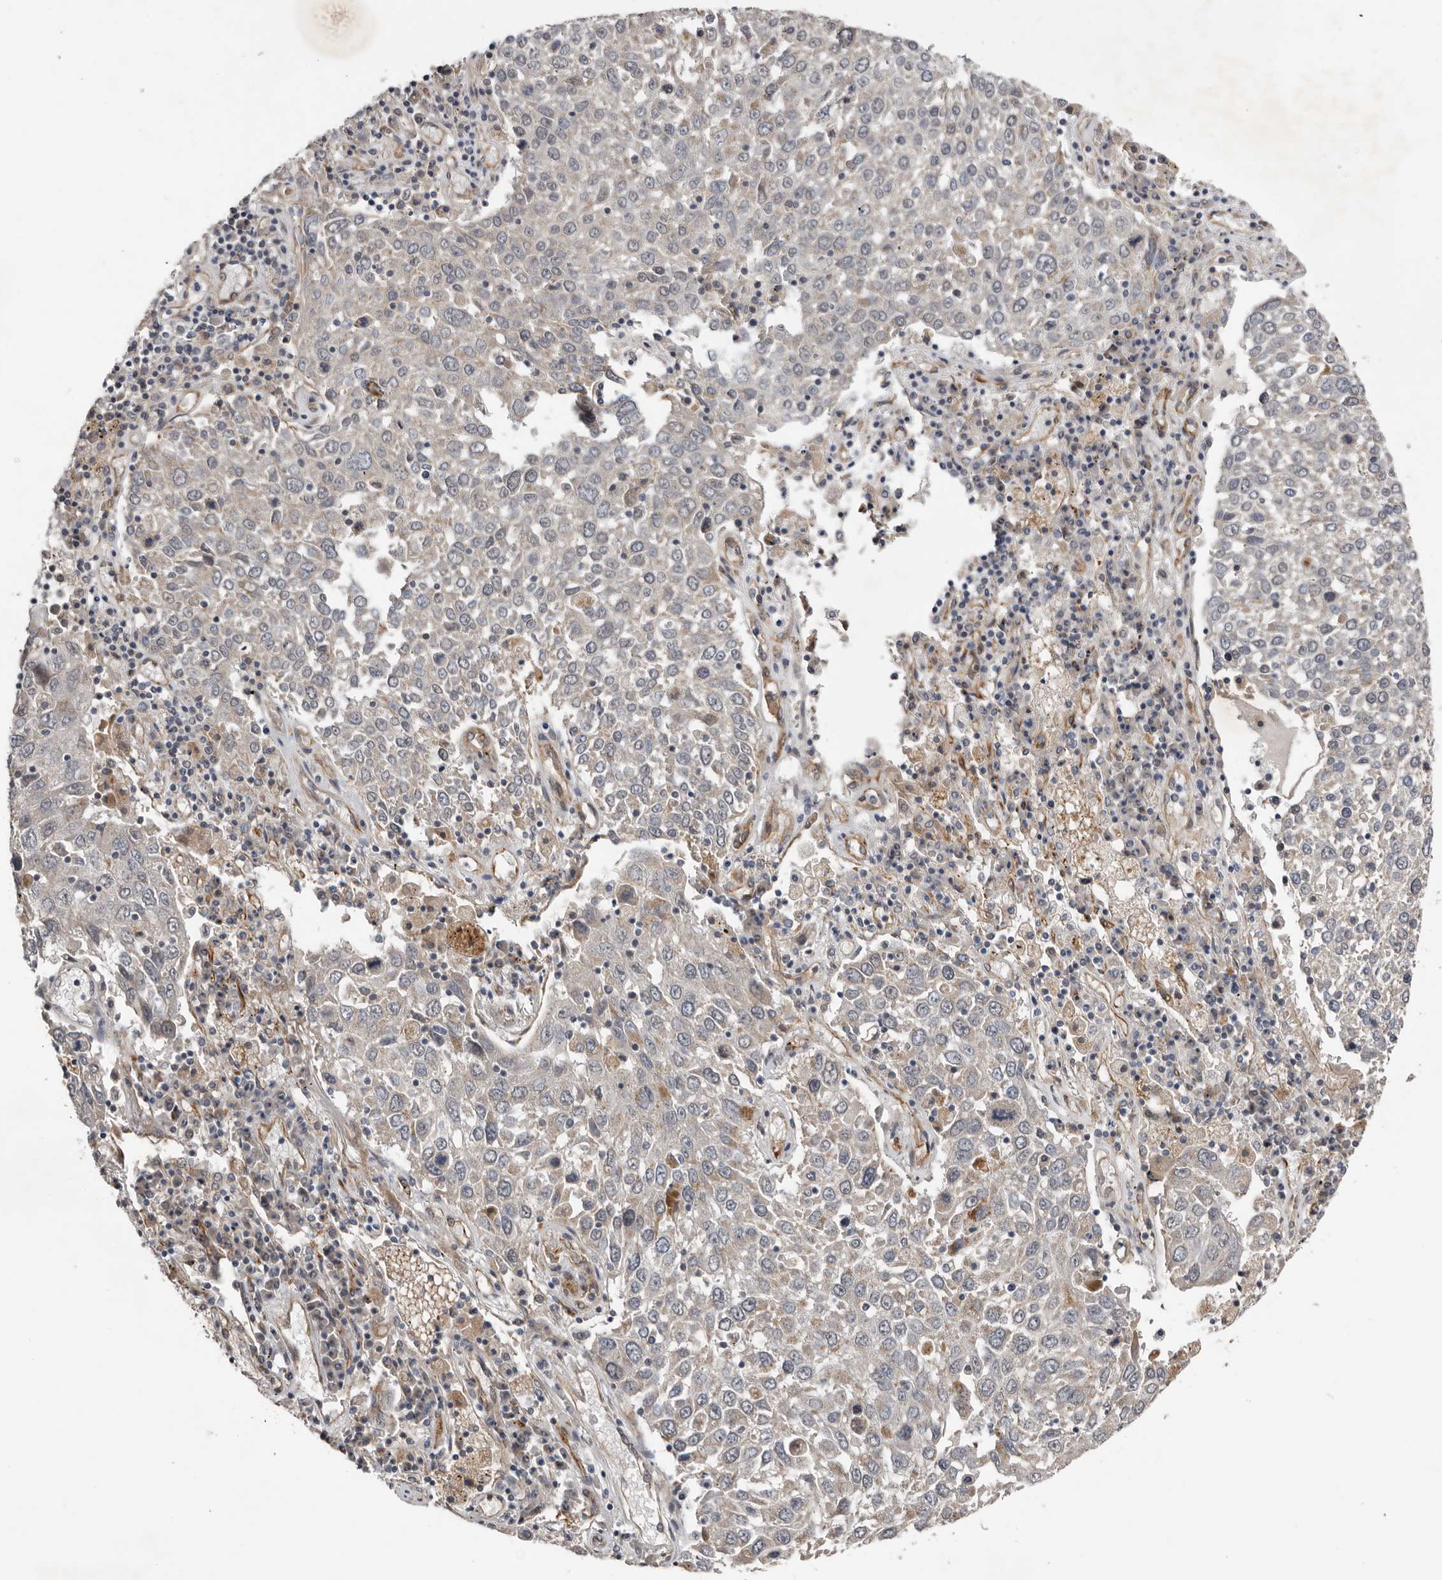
{"staining": {"intensity": "negative", "quantity": "none", "location": "none"}, "tissue": "lung cancer", "cell_type": "Tumor cells", "image_type": "cancer", "snomed": [{"axis": "morphology", "description": "Squamous cell carcinoma, NOS"}, {"axis": "topography", "description": "Lung"}], "caption": "Immunohistochemistry photomicrograph of neoplastic tissue: lung cancer (squamous cell carcinoma) stained with DAB (3,3'-diaminobenzidine) exhibits no significant protein positivity in tumor cells.", "gene": "RANBP17", "patient": {"sex": "male", "age": 65}}